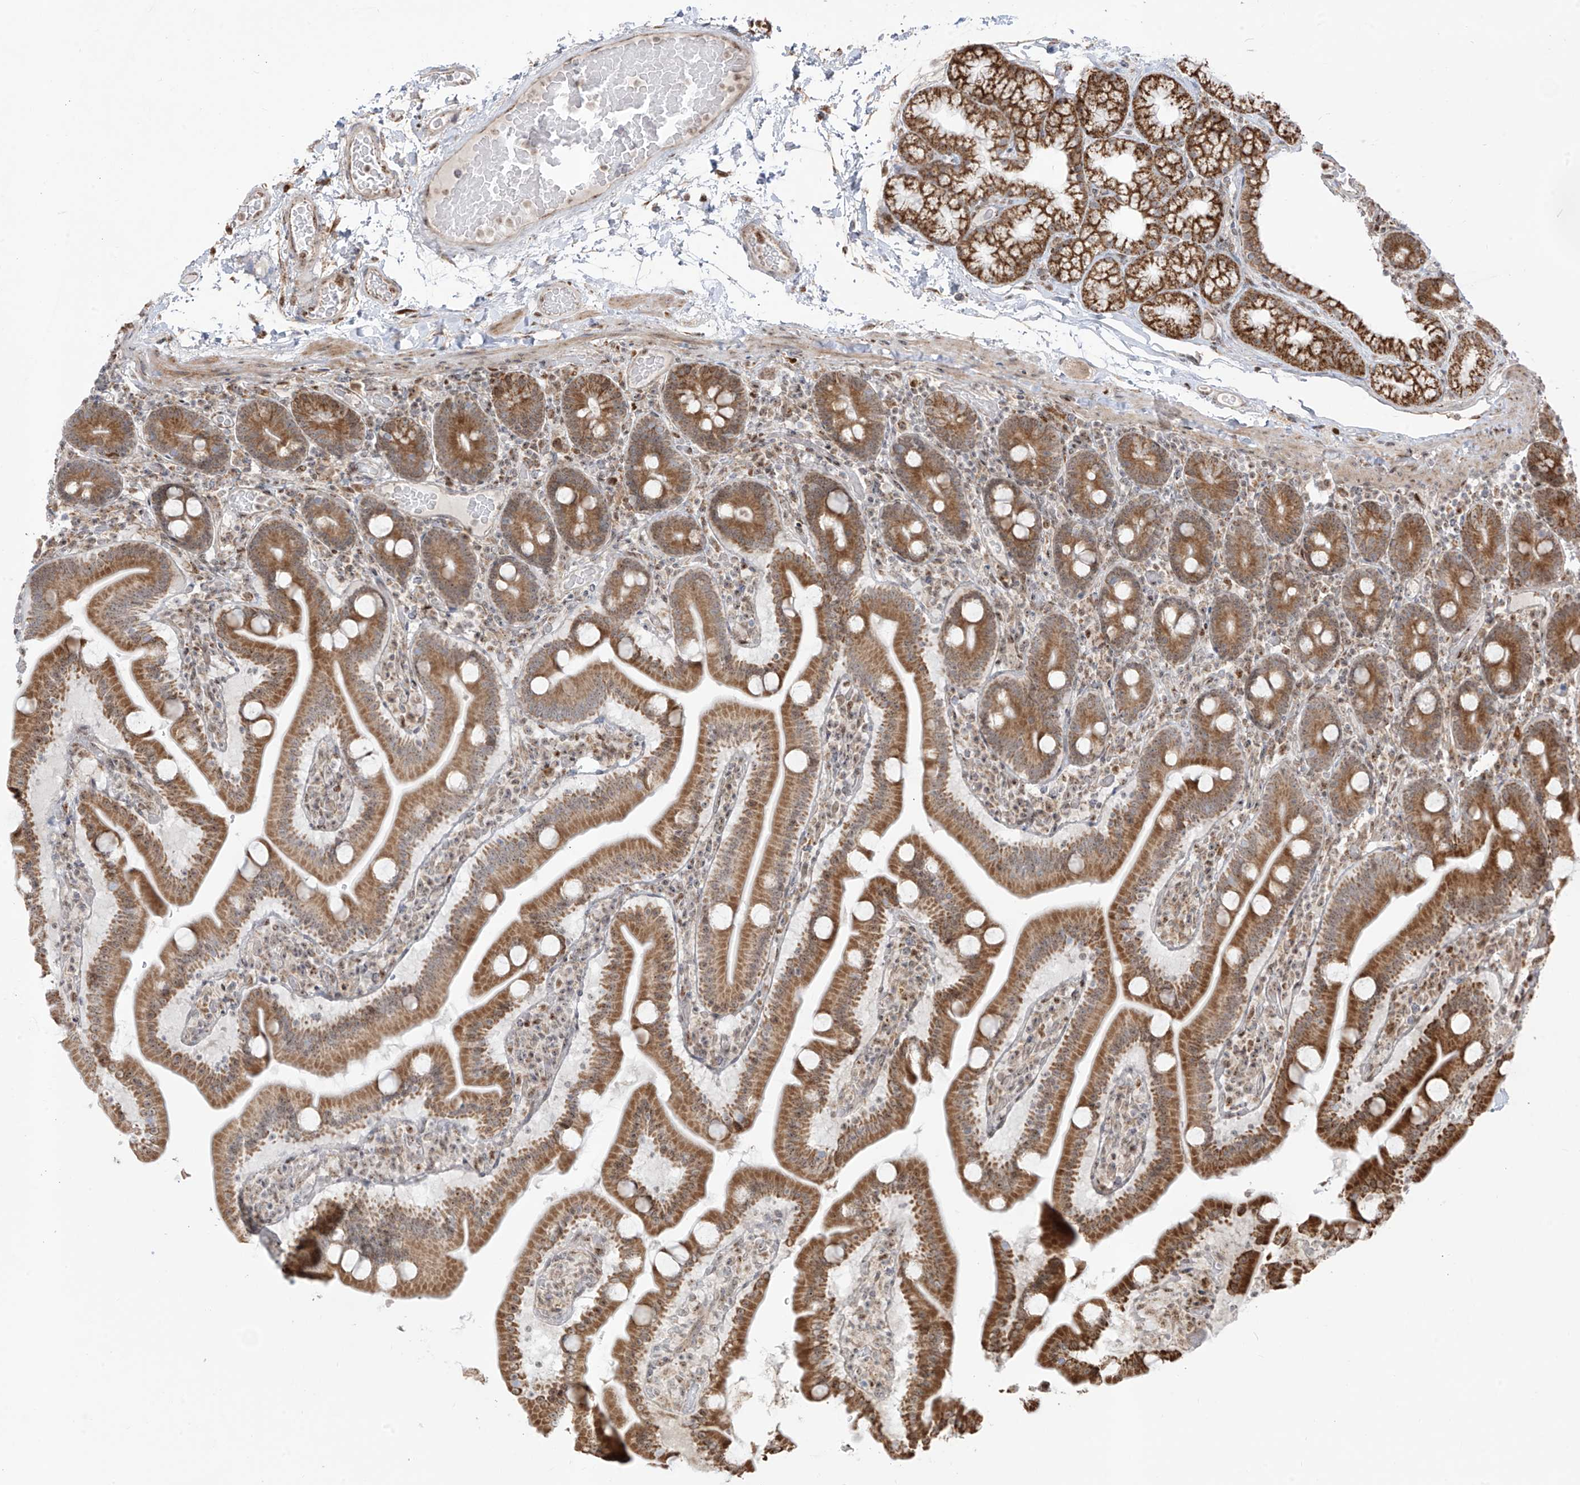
{"staining": {"intensity": "moderate", "quantity": ">75%", "location": "cytoplasmic/membranous"}, "tissue": "duodenum", "cell_type": "Glandular cells", "image_type": "normal", "snomed": [{"axis": "morphology", "description": "Normal tissue, NOS"}, {"axis": "topography", "description": "Duodenum"}], "caption": "Moderate cytoplasmic/membranous staining for a protein is appreciated in about >75% of glandular cells of normal duodenum using IHC.", "gene": "ZBTB8A", "patient": {"sex": "male", "age": 55}}